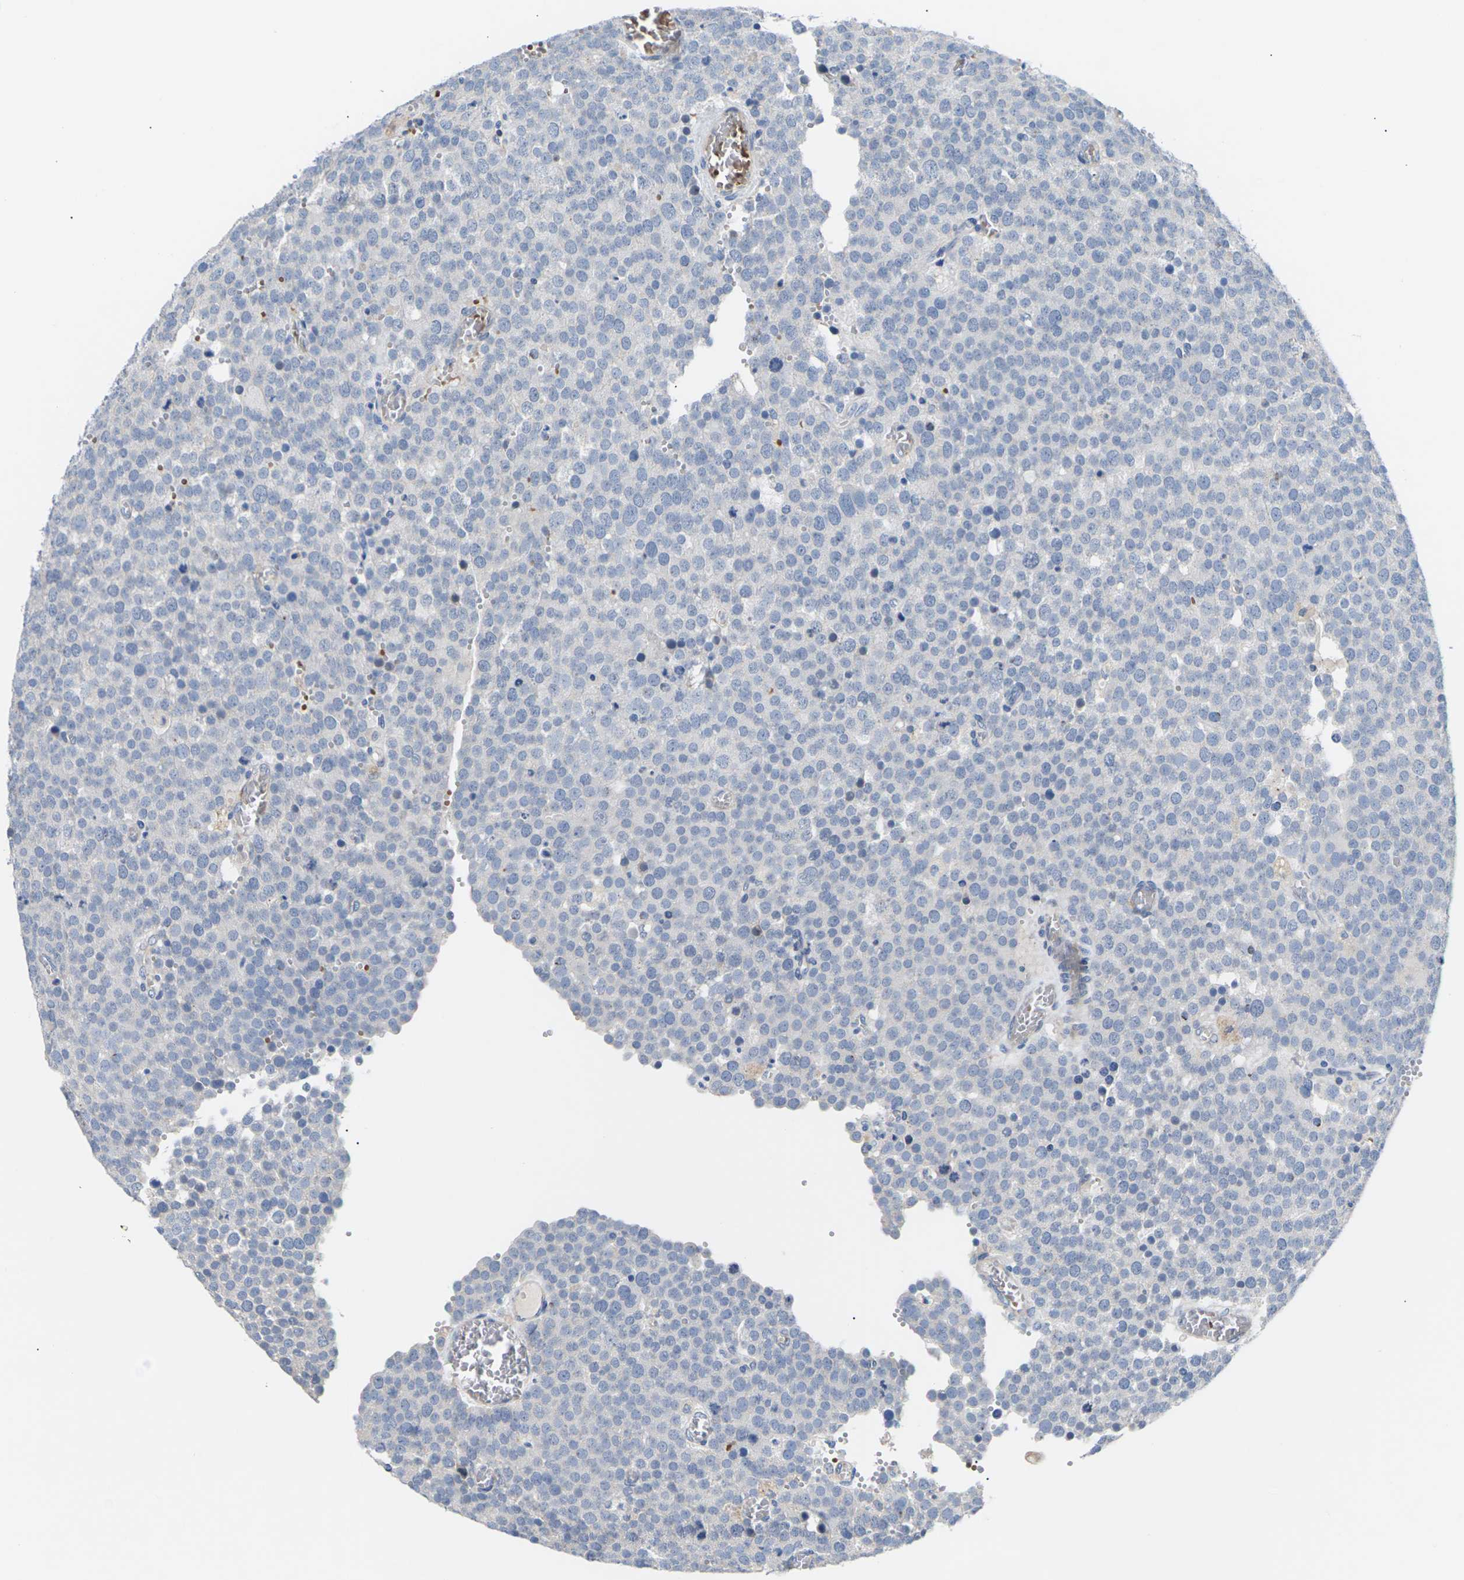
{"staining": {"intensity": "negative", "quantity": "none", "location": "none"}, "tissue": "testis cancer", "cell_type": "Tumor cells", "image_type": "cancer", "snomed": [{"axis": "morphology", "description": "Normal tissue, NOS"}, {"axis": "morphology", "description": "Seminoma, NOS"}, {"axis": "topography", "description": "Testis"}], "caption": "IHC photomicrograph of neoplastic tissue: testis seminoma stained with DAB (3,3'-diaminobenzidine) displays no significant protein expression in tumor cells.", "gene": "TMCO4", "patient": {"sex": "male", "age": 71}}